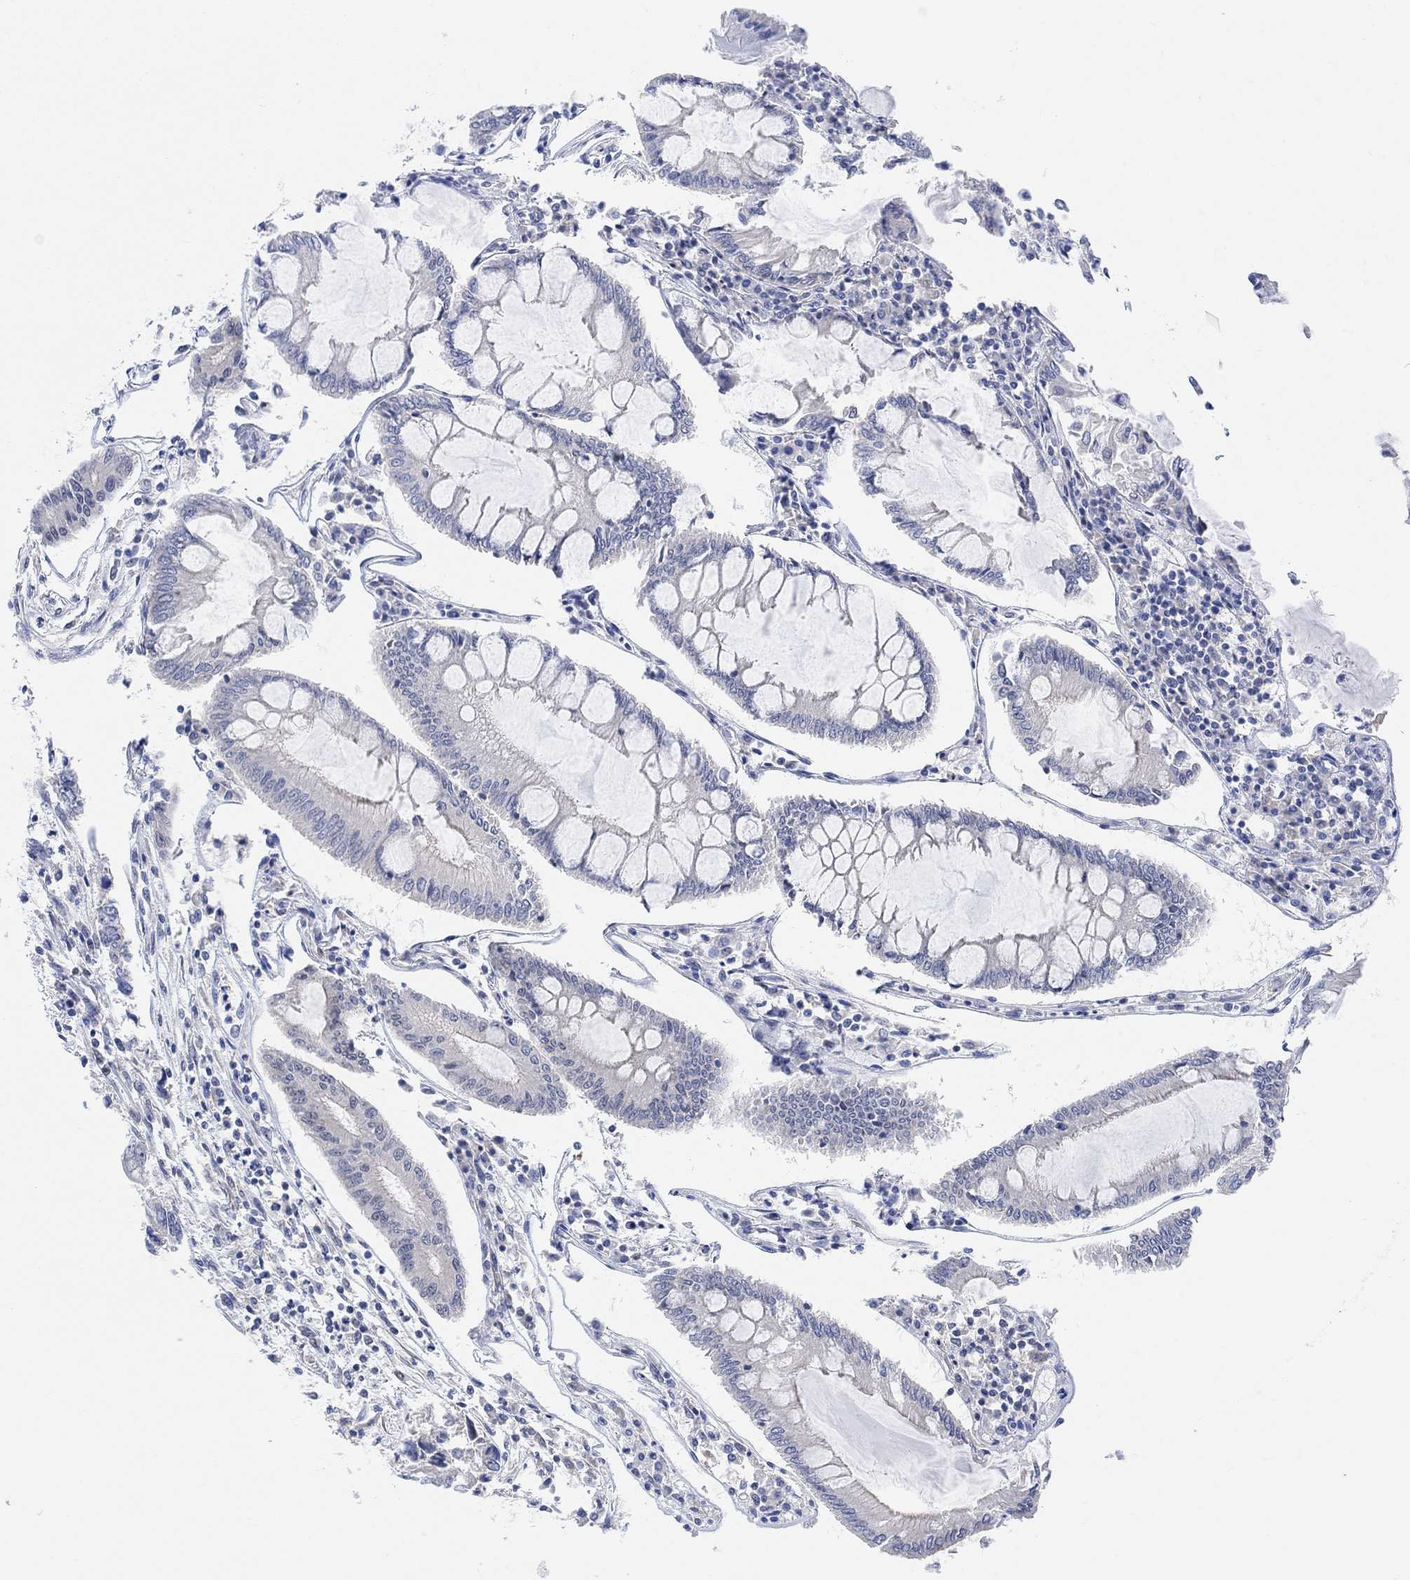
{"staining": {"intensity": "negative", "quantity": "none", "location": "none"}, "tissue": "colorectal cancer", "cell_type": "Tumor cells", "image_type": "cancer", "snomed": [{"axis": "morphology", "description": "Adenocarcinoma, NOS"}, {"axis": "topography", "description": "Colon"}], "caption": "Tumor cells are negative for protein expression in human colorectal cancer (adenocarcinoma). Nuclei are stained in blue.", "gene": "RIMS1", "patient": {"sex": "female", "age": 65}}